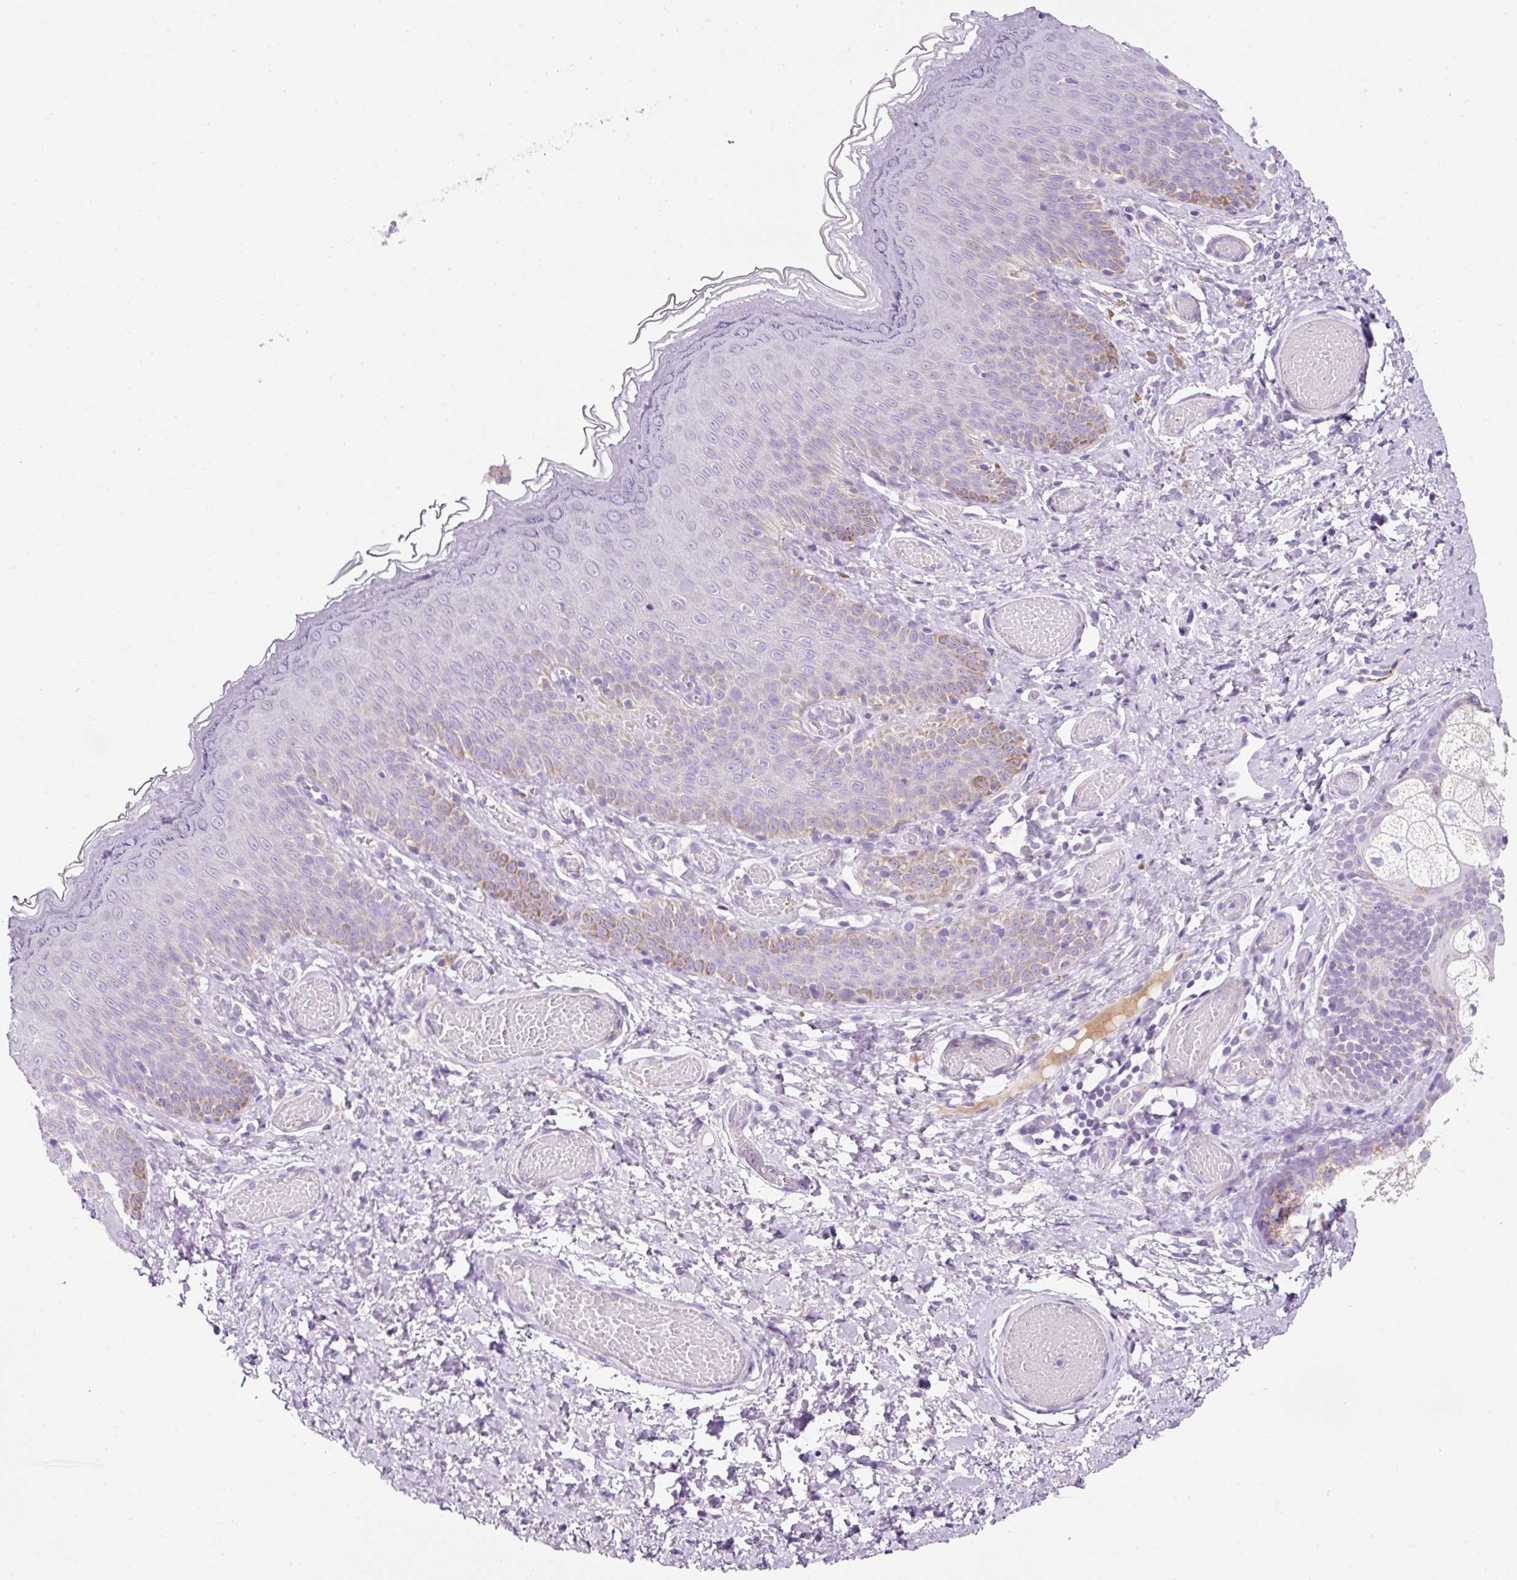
{"staining": {"intensity": "moderate", "quantity": "25%-75%", "location": "cytoplasmic/membranous"}, "tissue": "skin", "cell_type": "Epidermal cells", "image_type": "normal", "snomed": [{"axis": "morphology", "description": "Normal tissue, NOS"}, {"axis": "topography", "description": "Anal"}], "caption": "Protein expression analysis of normal skin reveals moderate cytoplasmic/membranous positivity in about 25%-75% of epidermal cells.", "gene": "PLPP2", "patient": {"sex": "female", "age": 40}}